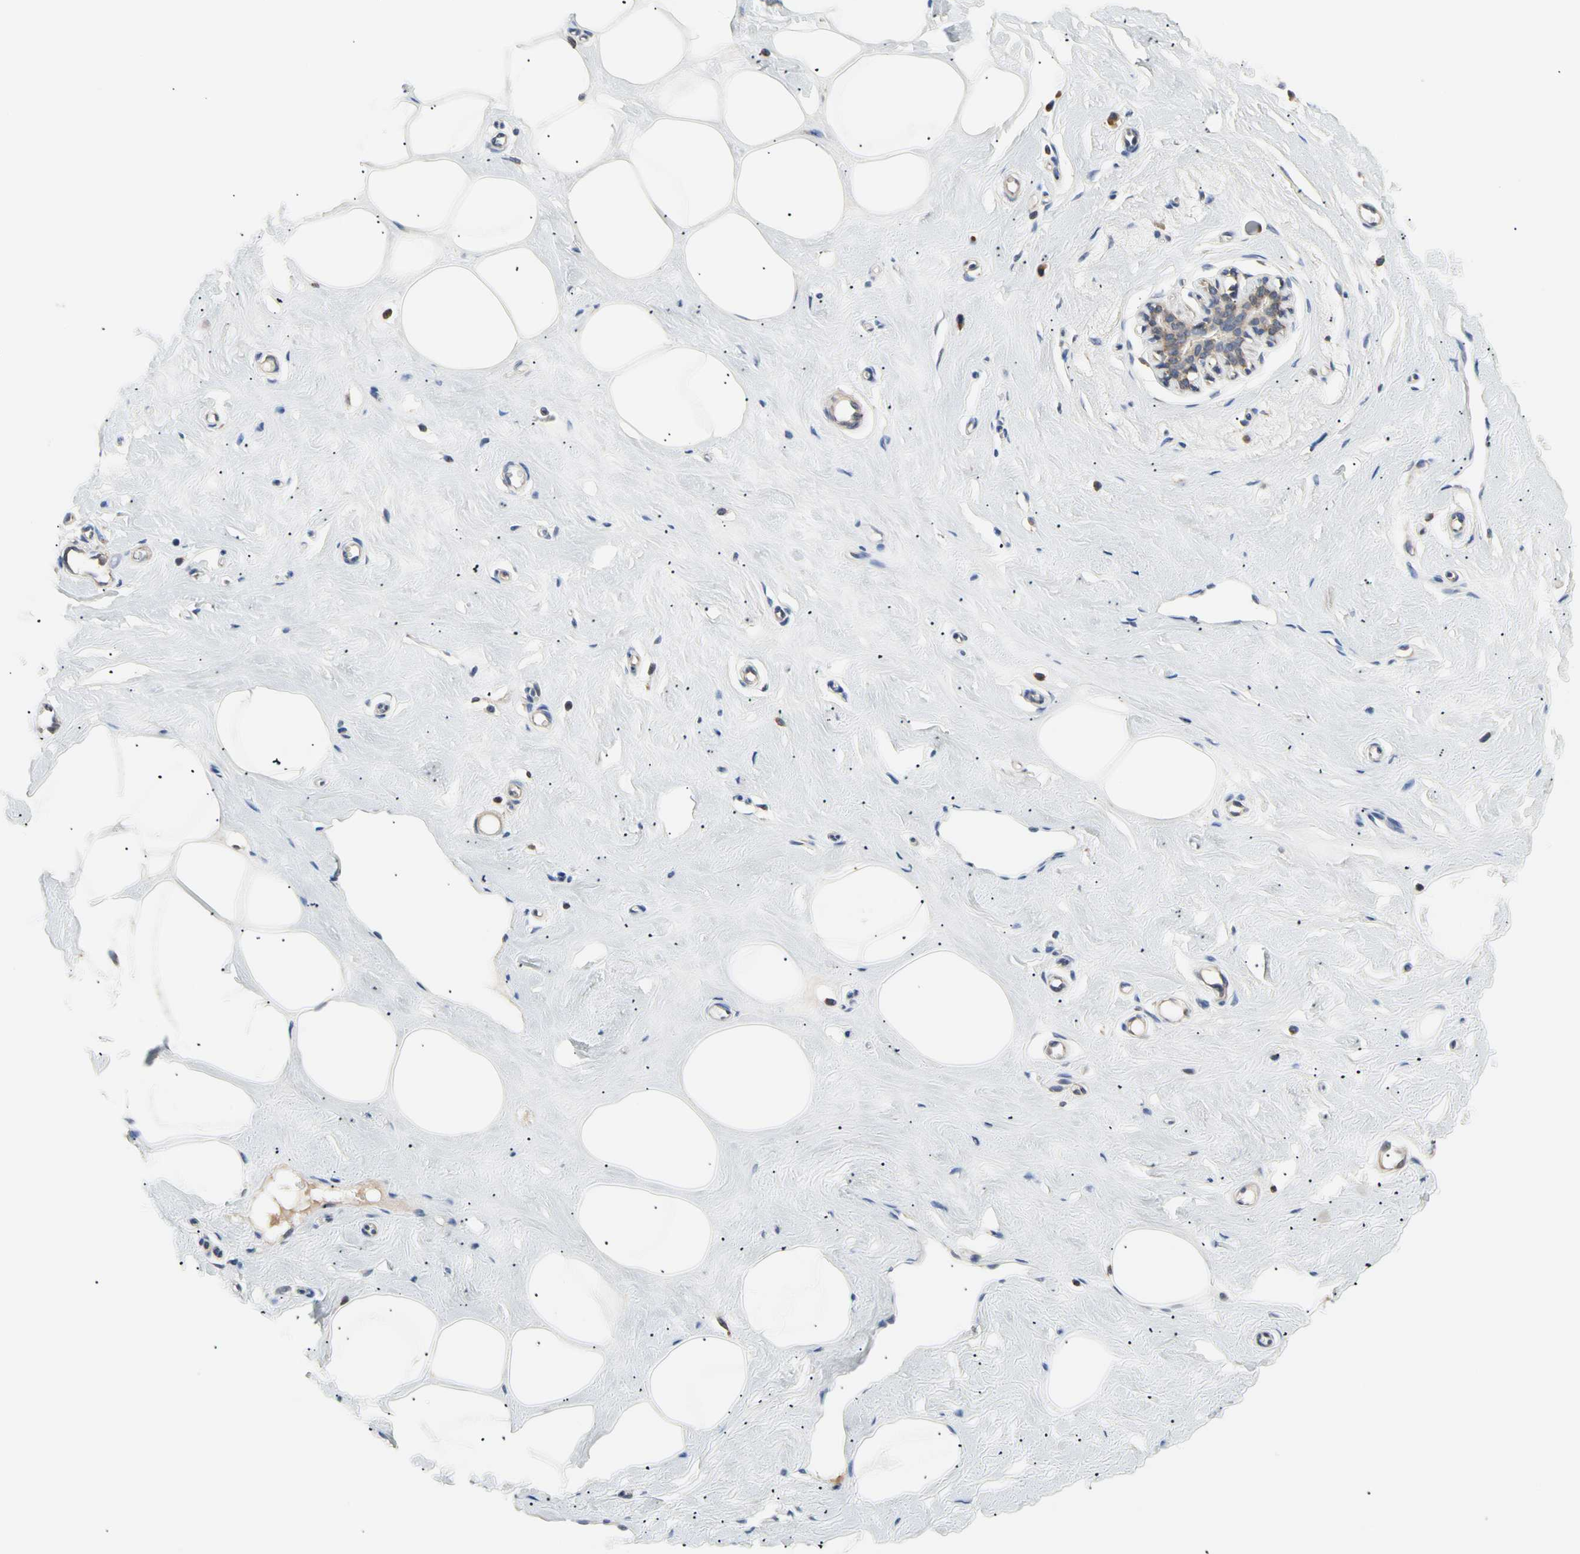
{"staining": {"intensity": "negative", "quantity": "none", "location": "none"}, "tissue": "breast", "cell_type": "Adipocytes", "image_type": "normal", "snomed": [{"axis": "morphology", "description": "Normal tissue, NOS"}, {"axis": "topography", "description": "Breast"}], "caption": "Immunohistochemistry photomicrograph of benign breast: breast stained with DAB (3,3'-diaminobenzidine) demonstrates no significant protein staining in adipocytes. Brightfield microscopy of IHC stained with DAB (brown) and hematoxylin (blue), captured at high magnification.", "gene": "PLGRKT", "patient": {"sex": "female", "age": 45}}